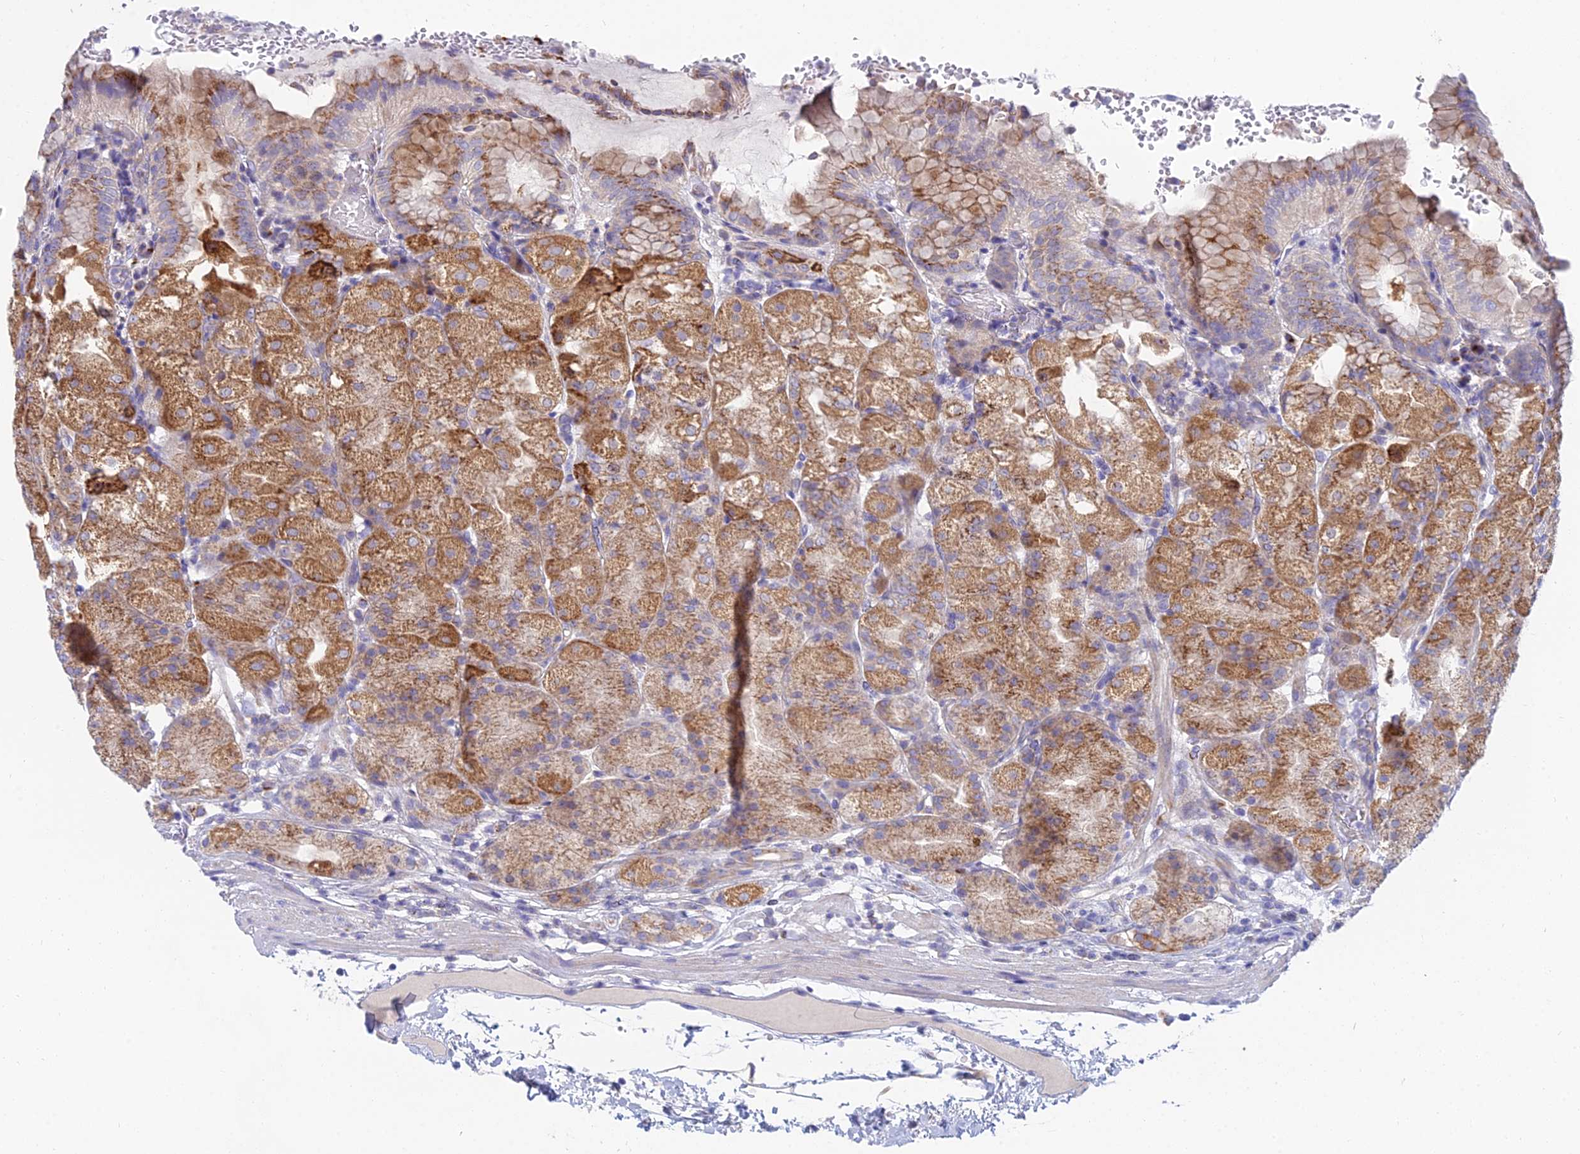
{"staining": {"intensity": "moderate", "quantity": ">75%", "location": "cytoplasmic/membranous"}, "tissue": "stomach", "cell_type": "Glandular cells", "image_type": "normal", "snomed": [{"axis": "morphology", "description": "Normal tissue, NOS"}, {"axis": "topography", "description": "Stomach, upper"}, {"axis": "topography", "description": "Stomach, lower"}], "caption": "Approximately >75% of glandular cells in benign human stomach show moderate cytoplasmic/membranous protein staining as visualized by brown immunohistochemical staining.", "gene": "ZNF564", "patient": {"sex": "male", "age": 62}}